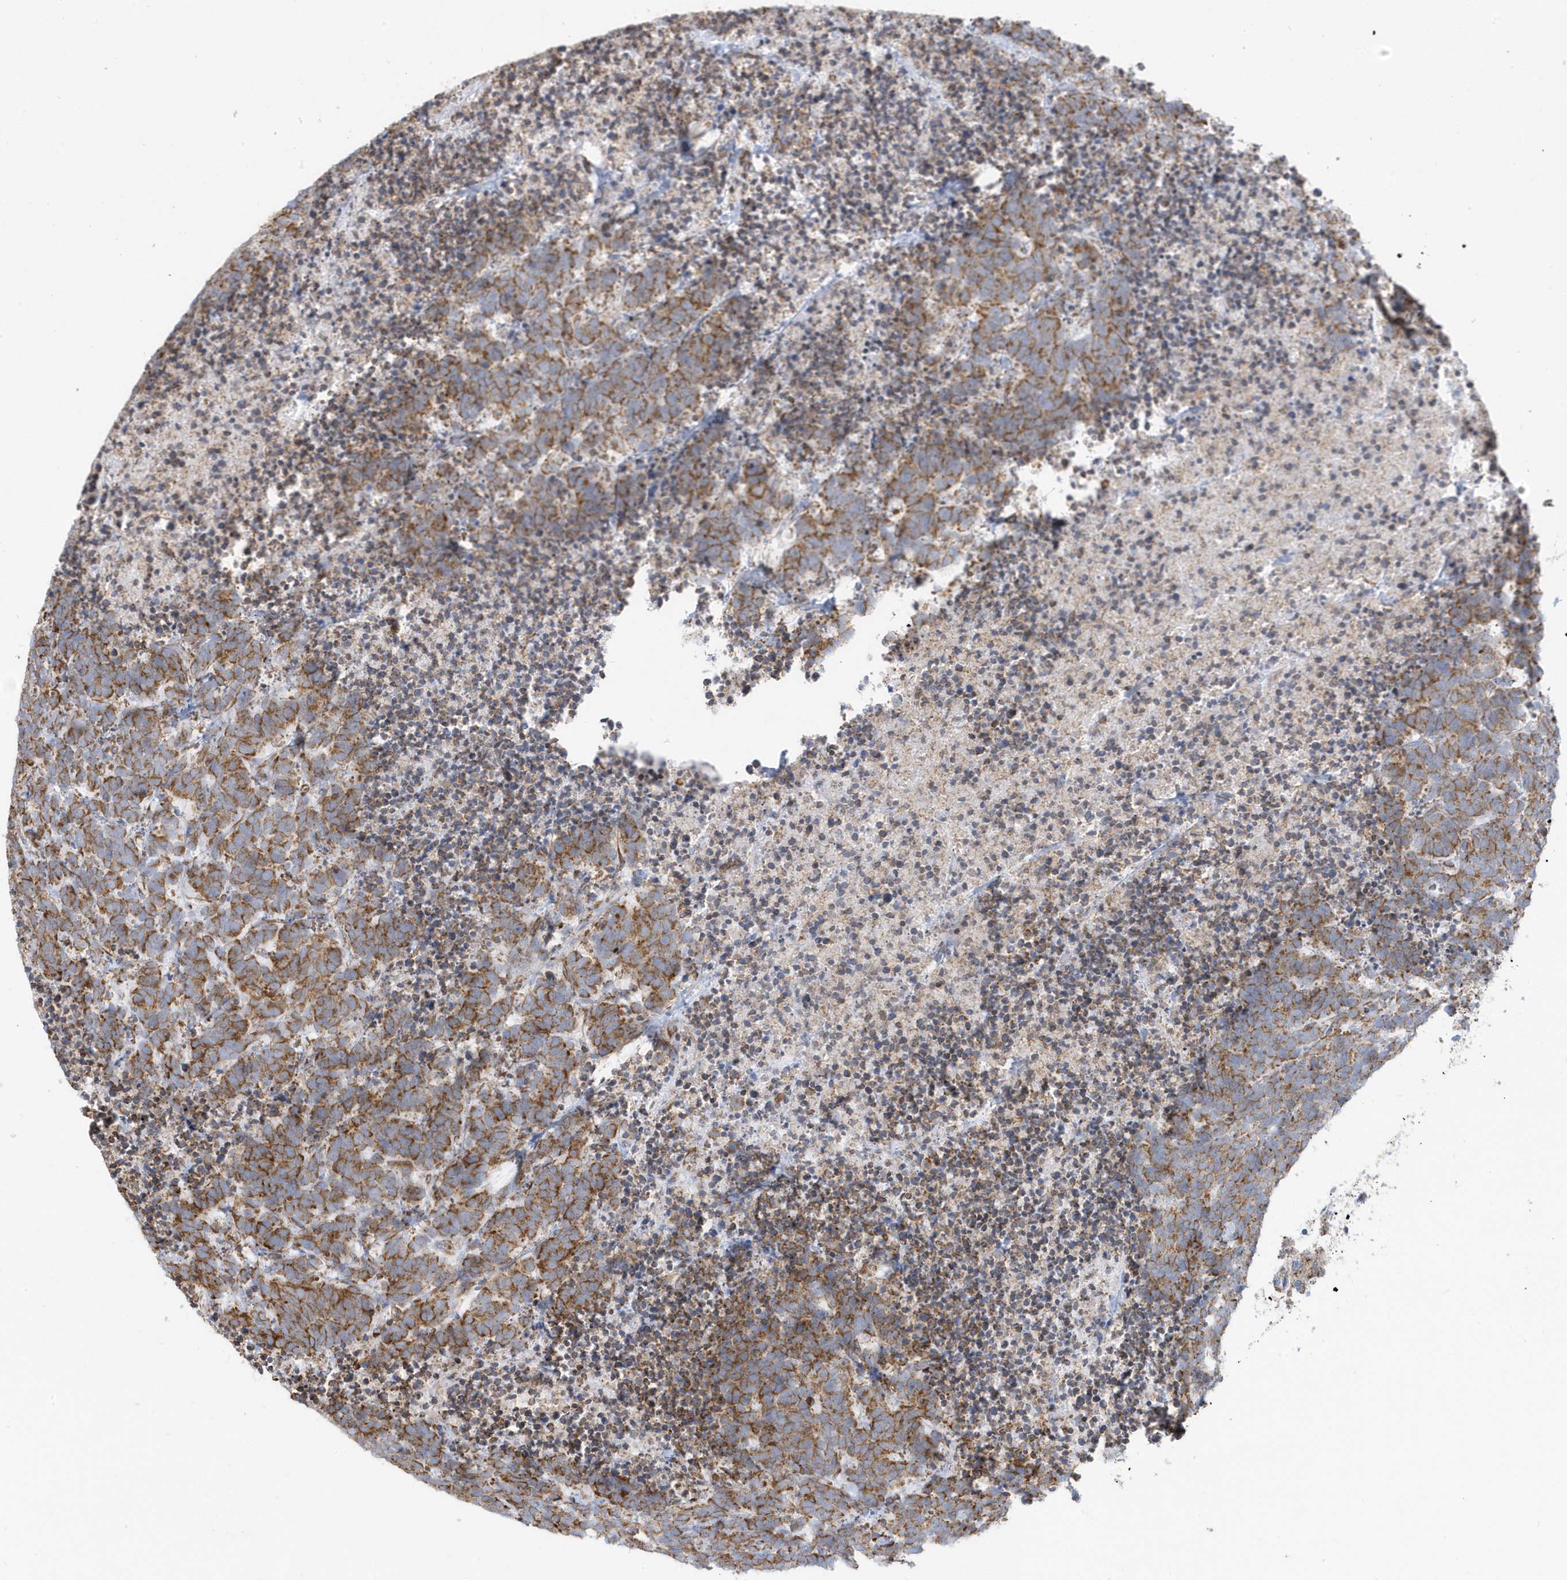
{"staining": {"intensity": "moderate", "quantity": ">75%", "location": "cytoplasmic/membranous"}, "tissue": "carcinoid", "cell_type": "Tumor cells", "image_type": "cancer", "snomed": [{"axis": "morphology", "description": "Carcinoma, NOS"}, {"axis": "morphology", "description": "Carcinoid, malignant, NOS"}, {"axis": "topography", "description": "Urinary bladder"}], "caption": "Immunohistochemistry histopathology image of neoplastic tissue: carcinoid stained using immunohistochemistry (IHC) demonstrates medium levels of moderate protein expression localized specifically in the cytoplasmic/membranous of tumor cells, appearing as a cytoplasmic/membranous brown color.", "gene": "DCAF1", "patient": {"sex": "male", "age": 57}}